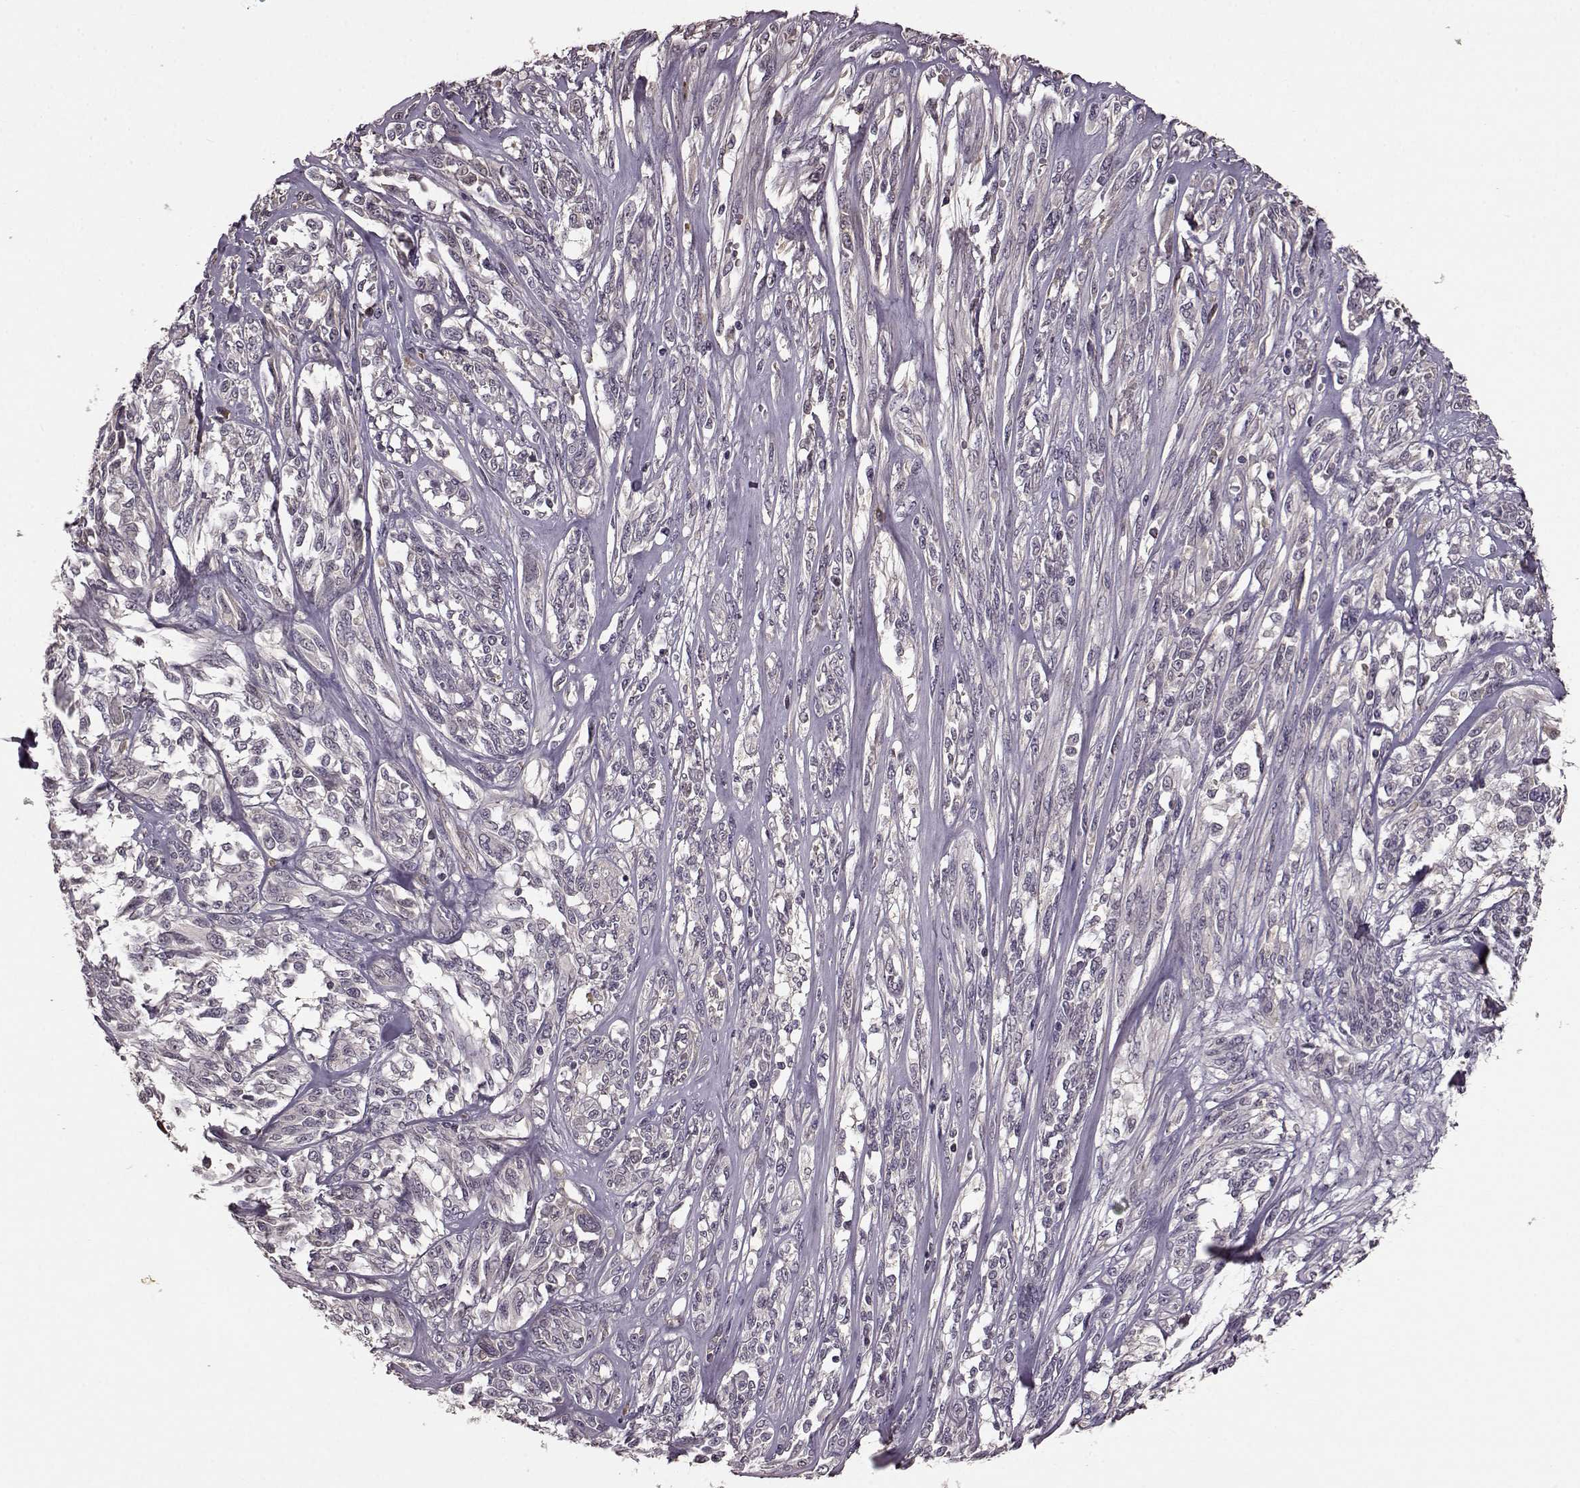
{"staining": {"intensity": "negative", "quantity": "none", "location": "none"}, "tissue": "melanoma", "cell_type": "Tumor cells", "image_type": "cancer", "snomed": [{"axis": "morphology", "description": "Malignant melanoma, NOS"}, {"axis": "topography", "description": "Skin"}], "caption": "High power microscopy micrograph of an immunohistochemistry micrograph of melanoma, revealing no significant expression in tumor cells. (IHC, brightfield microscopy, high magnification).", "gene": "NRL", "patient": {"sex": "female", "age": 91}}